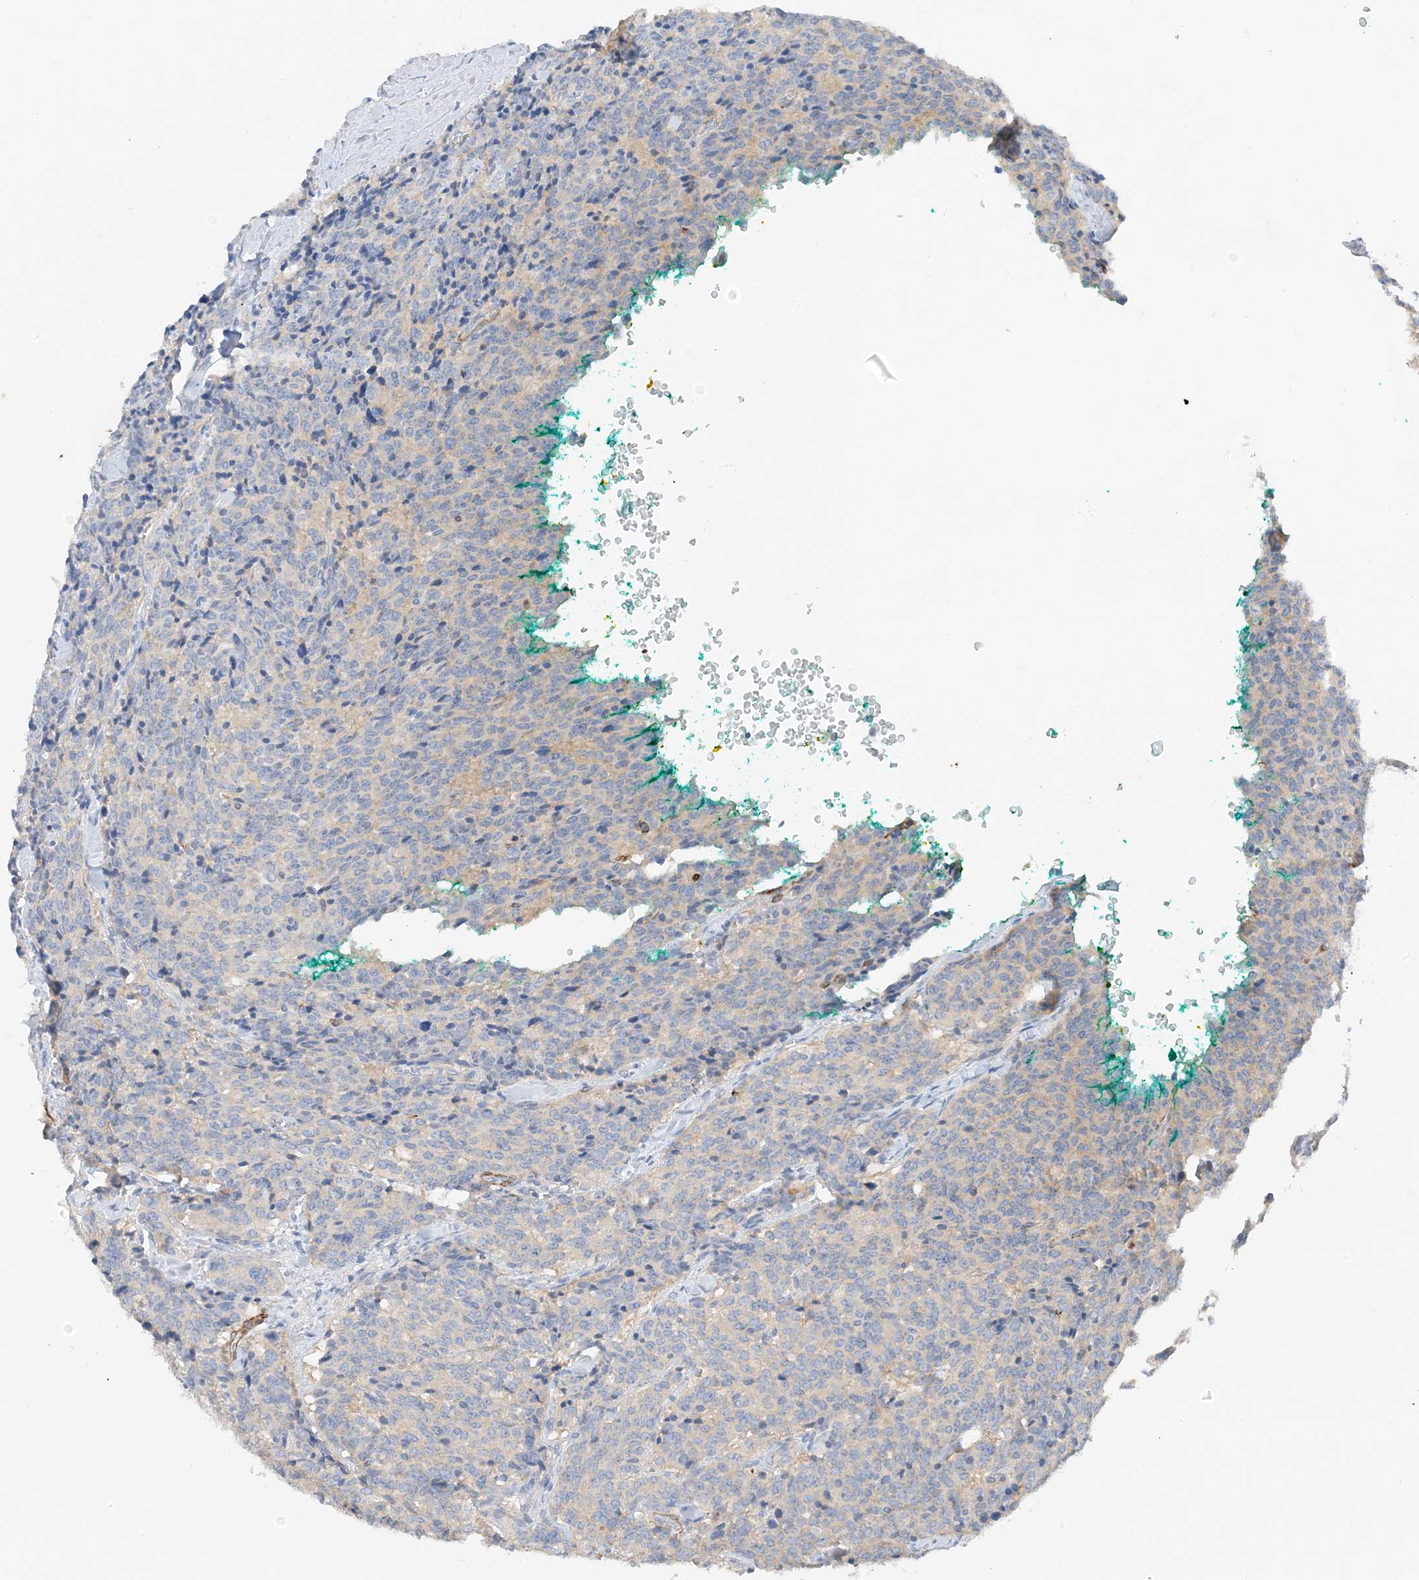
{"staining": {"intensity": "negative", "quantity": "none", "location": "none"}, "tissue": "carcinoid", "cell_type": "Tumor cells", "image_type": "cancer", "snomed": [{"axis": "morphology", "description": "Carcinoid, malignant, NOS"}, {"axis": "topography", "description": "Lung"}], "caption": "The micrograph displays no significant expression in tumor cells of carcinoid.", "gene": "KIFBP", "patient": {"sex": "female", "age": 46}}